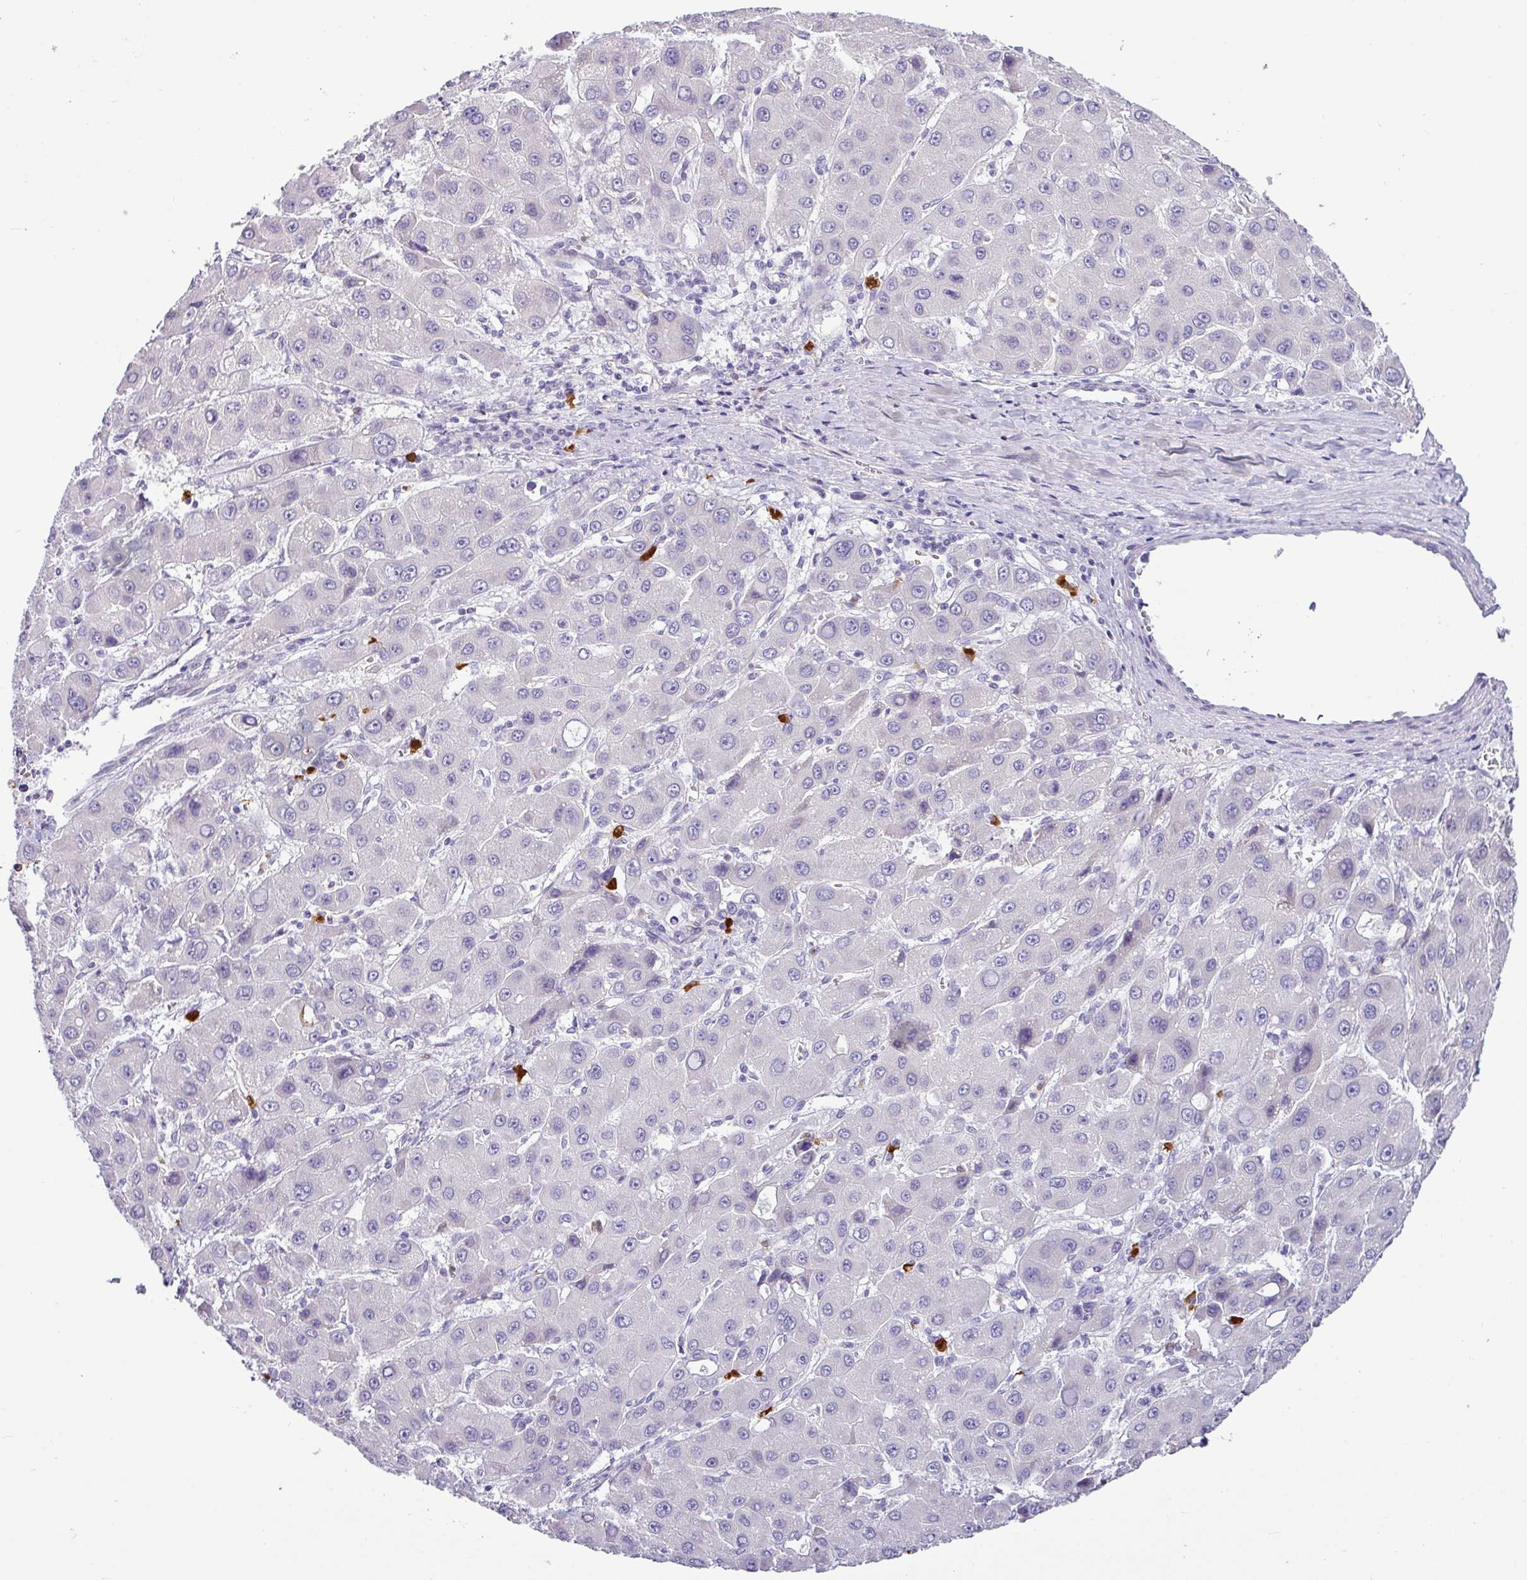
{"staining": {"intensity": "negative", "quantity": "none", "location": "none"}, "tissue": "liver cancer", "cell_type": "Tumor cells", "image_type": "cancer", "snomed": [{"axis": "morphology", "description": "Carcinoma, Hepatocellular, NOS"}, {"axis": "topography", "description": "Liver"}], "caption": "The micrograph reveals no staining of tumor cells in liver cancer (hepatocellular carcinoma).", "gene": "SH2D3C", "patient": {"sex": "male", "age": 55}}